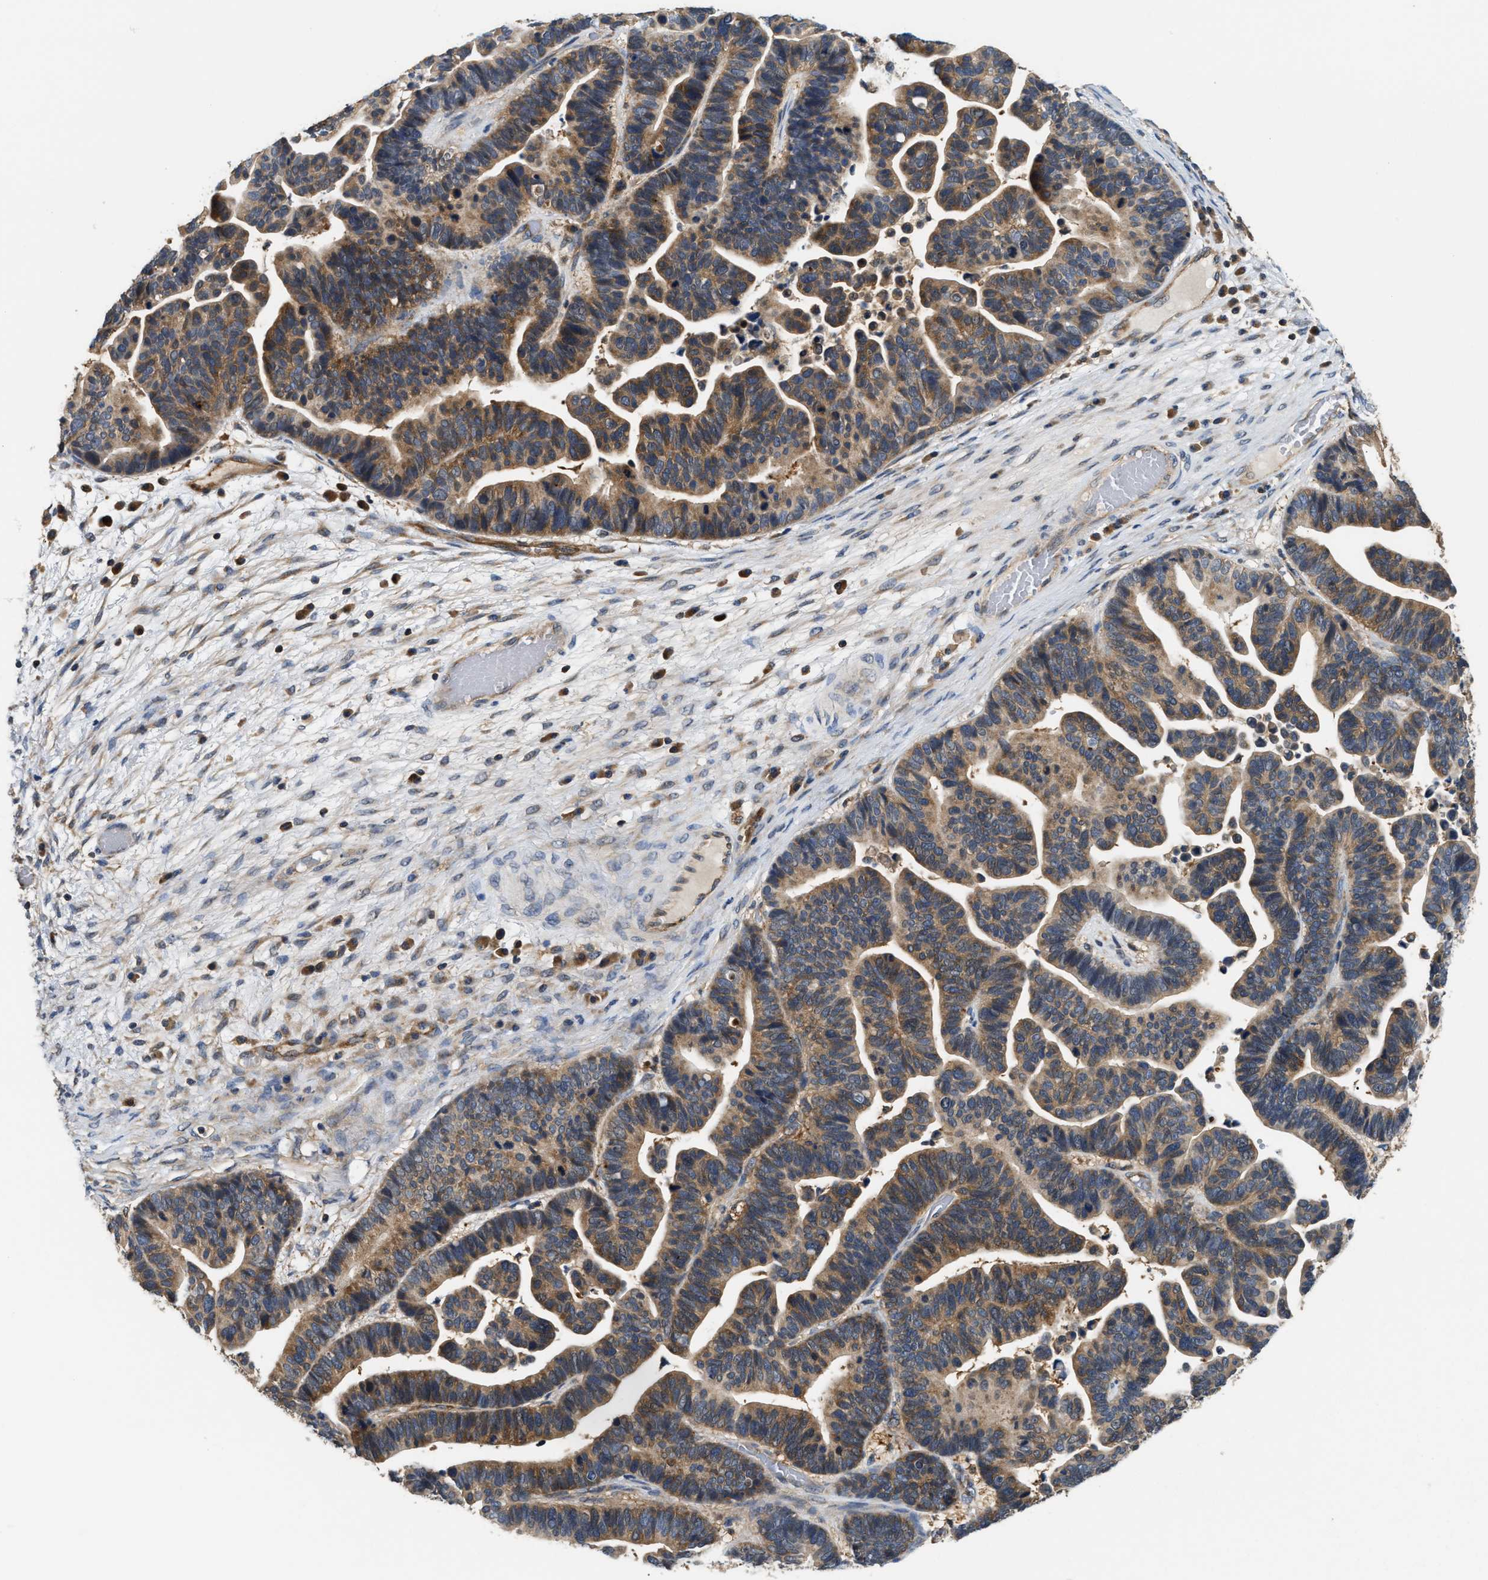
{"staining": {"intensity": "moderate", "quantity": ">75%", "location": "cytoplasmic/membranous"}, "tissue": "ovarian cancer", "cell_type": "Tumor cells", "image_type": "cancer", "snomed": [{"axis": "morphology", "description": "Cystadenocarcinoma, serous, NOS"}, {"axis": "topography", "description": "Ovary"}], "caption": "High-magnification brightfield microscopy of ovarian cancer (serous cystadenocarcinoma) stained with DAB (3,3'-diaminobenzidine) (brown) and counterstained with hematoxylin (blue). tumor cells exhibit moderate cytoplasmic/membranous positivity is appreciated in approximately>75% of cells. The staining was performed using DAB (3,3'-diaminobenzidine) to visualize the protein expression in brown, while the nuclei were stained in blue with hematoxylin (Magnification: 20x).", "gene": "CCM2", "patient": {"sex": "female", "age": 56}}